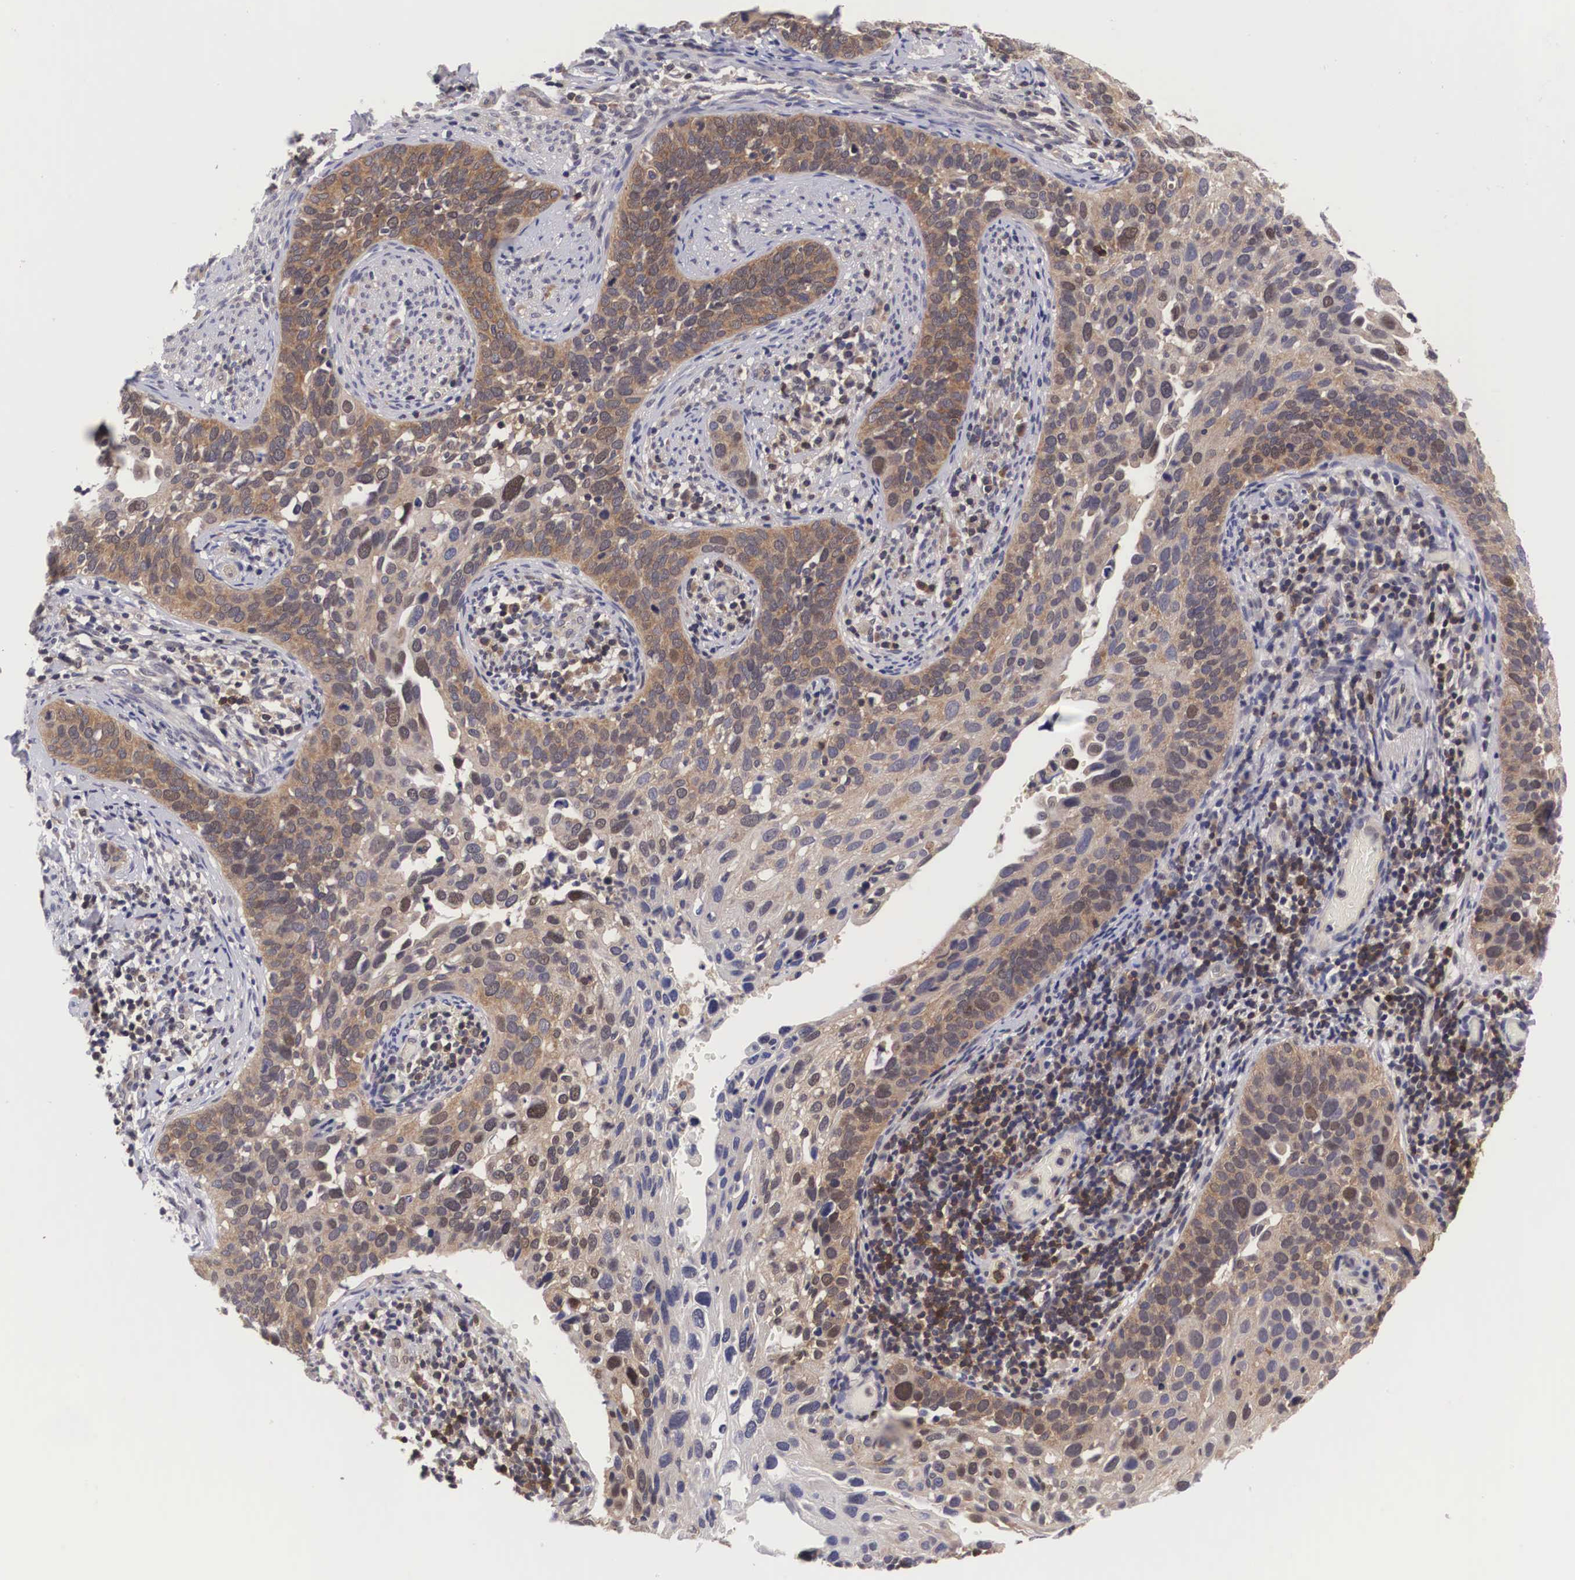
{"staining": {"intensity": "moderate", "quantity": ">75%", "location": "cytoplasmic/membranous,nuclear"}, "tissue": "cervical cancer", "cell_type": "Tumor cells", "image_type": "cancer", "snomed": [{"axis": "morphology", "description": "Squamous cell carcinoma, NOS"}, {"axis": "topography", "description": "Cervix"}], "caption": "Human cervical cancer stained with a protein marker shows moderate staining in tumor cells.", "gene": "ADSL", "patient": {"sex": "female", "age": 31}}